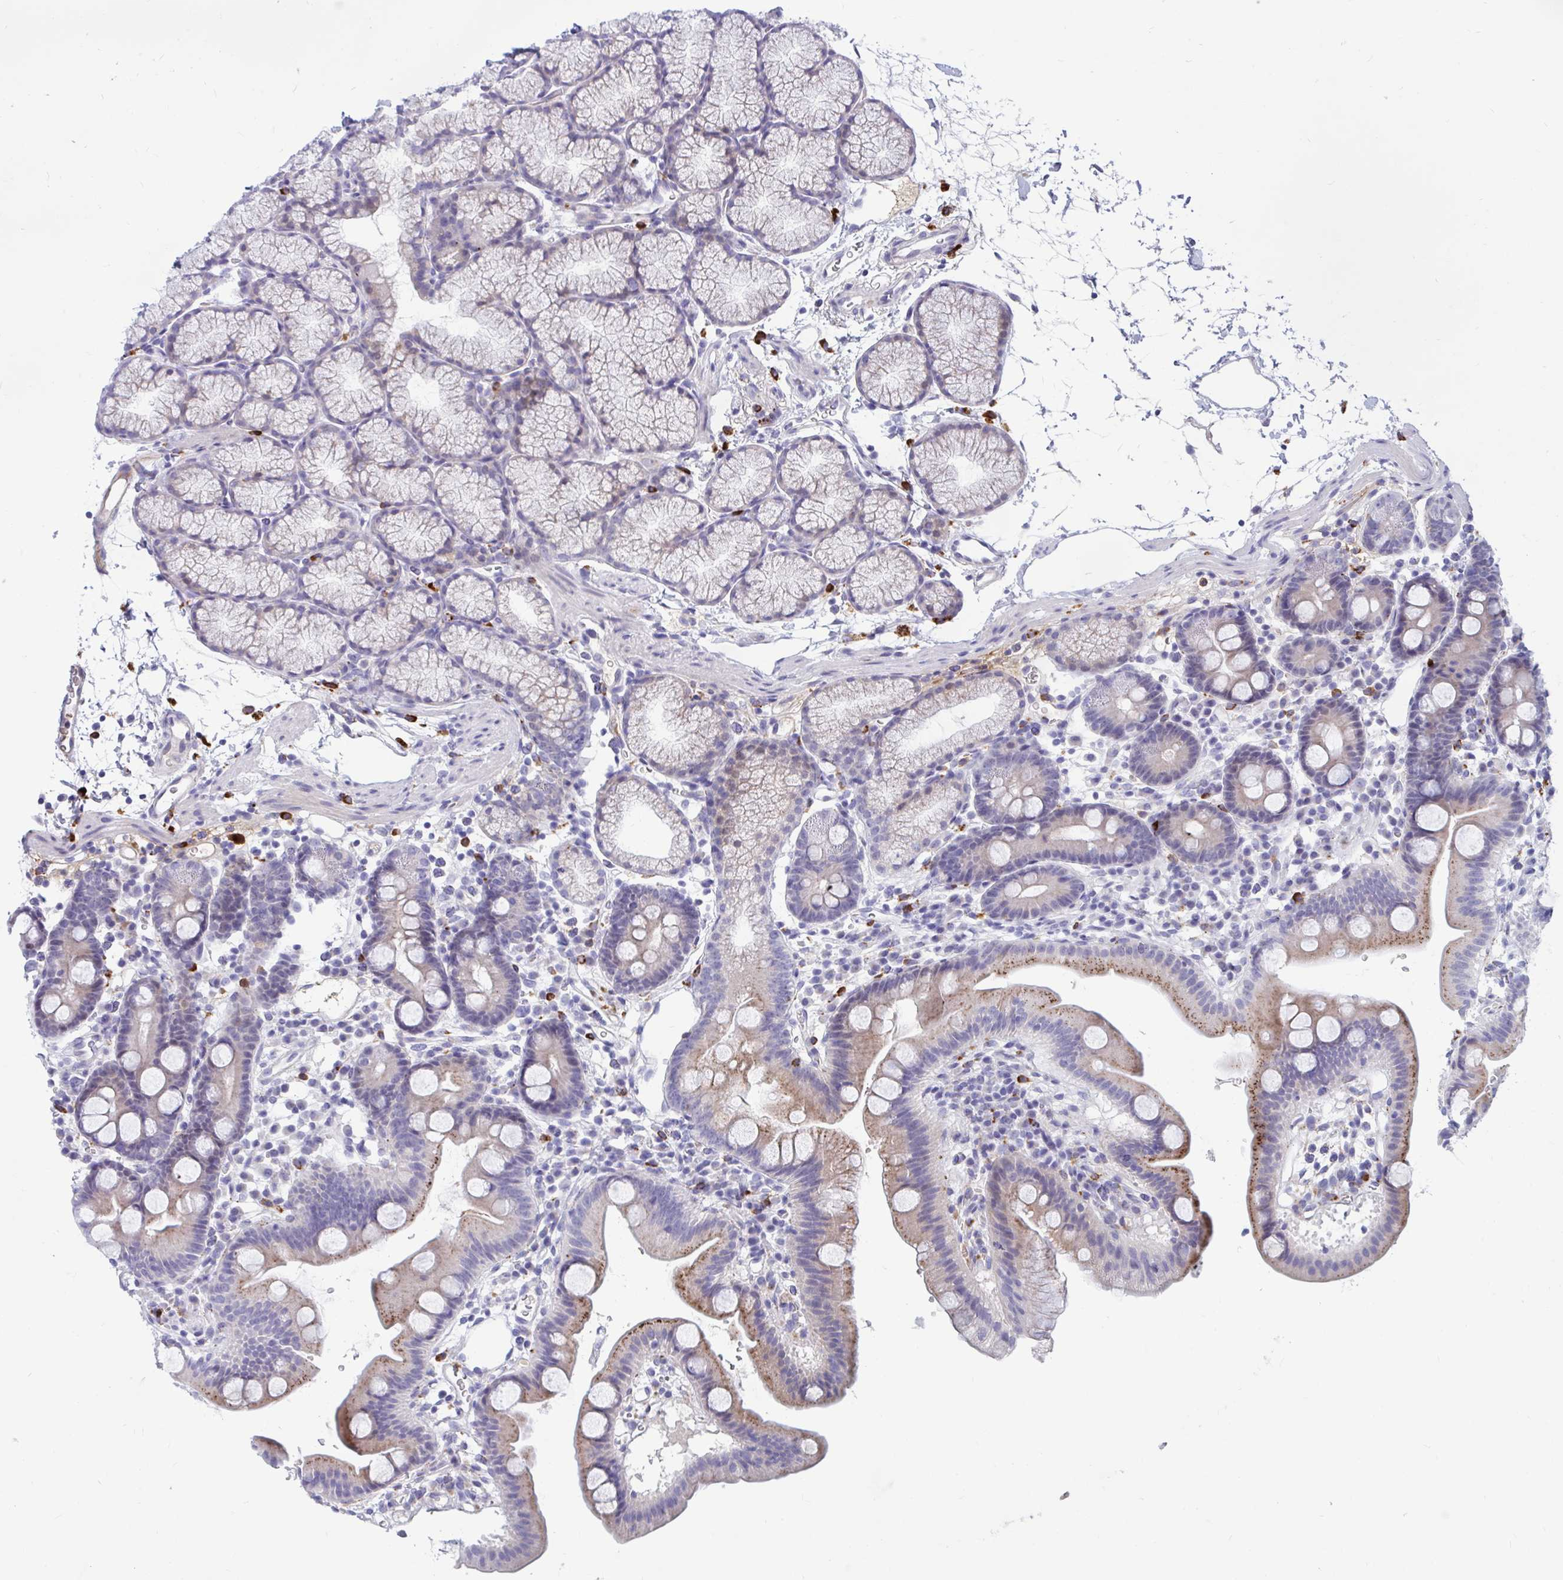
{"staining": {"intensity": "moderate", "quantity": "<25%", "location": "cytoplasmic/membranous"}, "tissue": "duodenum", "cell_type": "Glandular cells", "image_type": "normal", "snomed": [{"axis": "morphology", "description": "Normal tissue, NOS"}, {"axis": "topography", "description": "Duodenum"}], "caption": "A low amount of moderate cytoplasmic/membranous positivity is present in about <25% of glandular cells in normal duodenum. (Brightfield microscopy of DAB IHC at high magnification).", "gene": "FAM219B", "patient": {"sex": "male", "age": 59}}